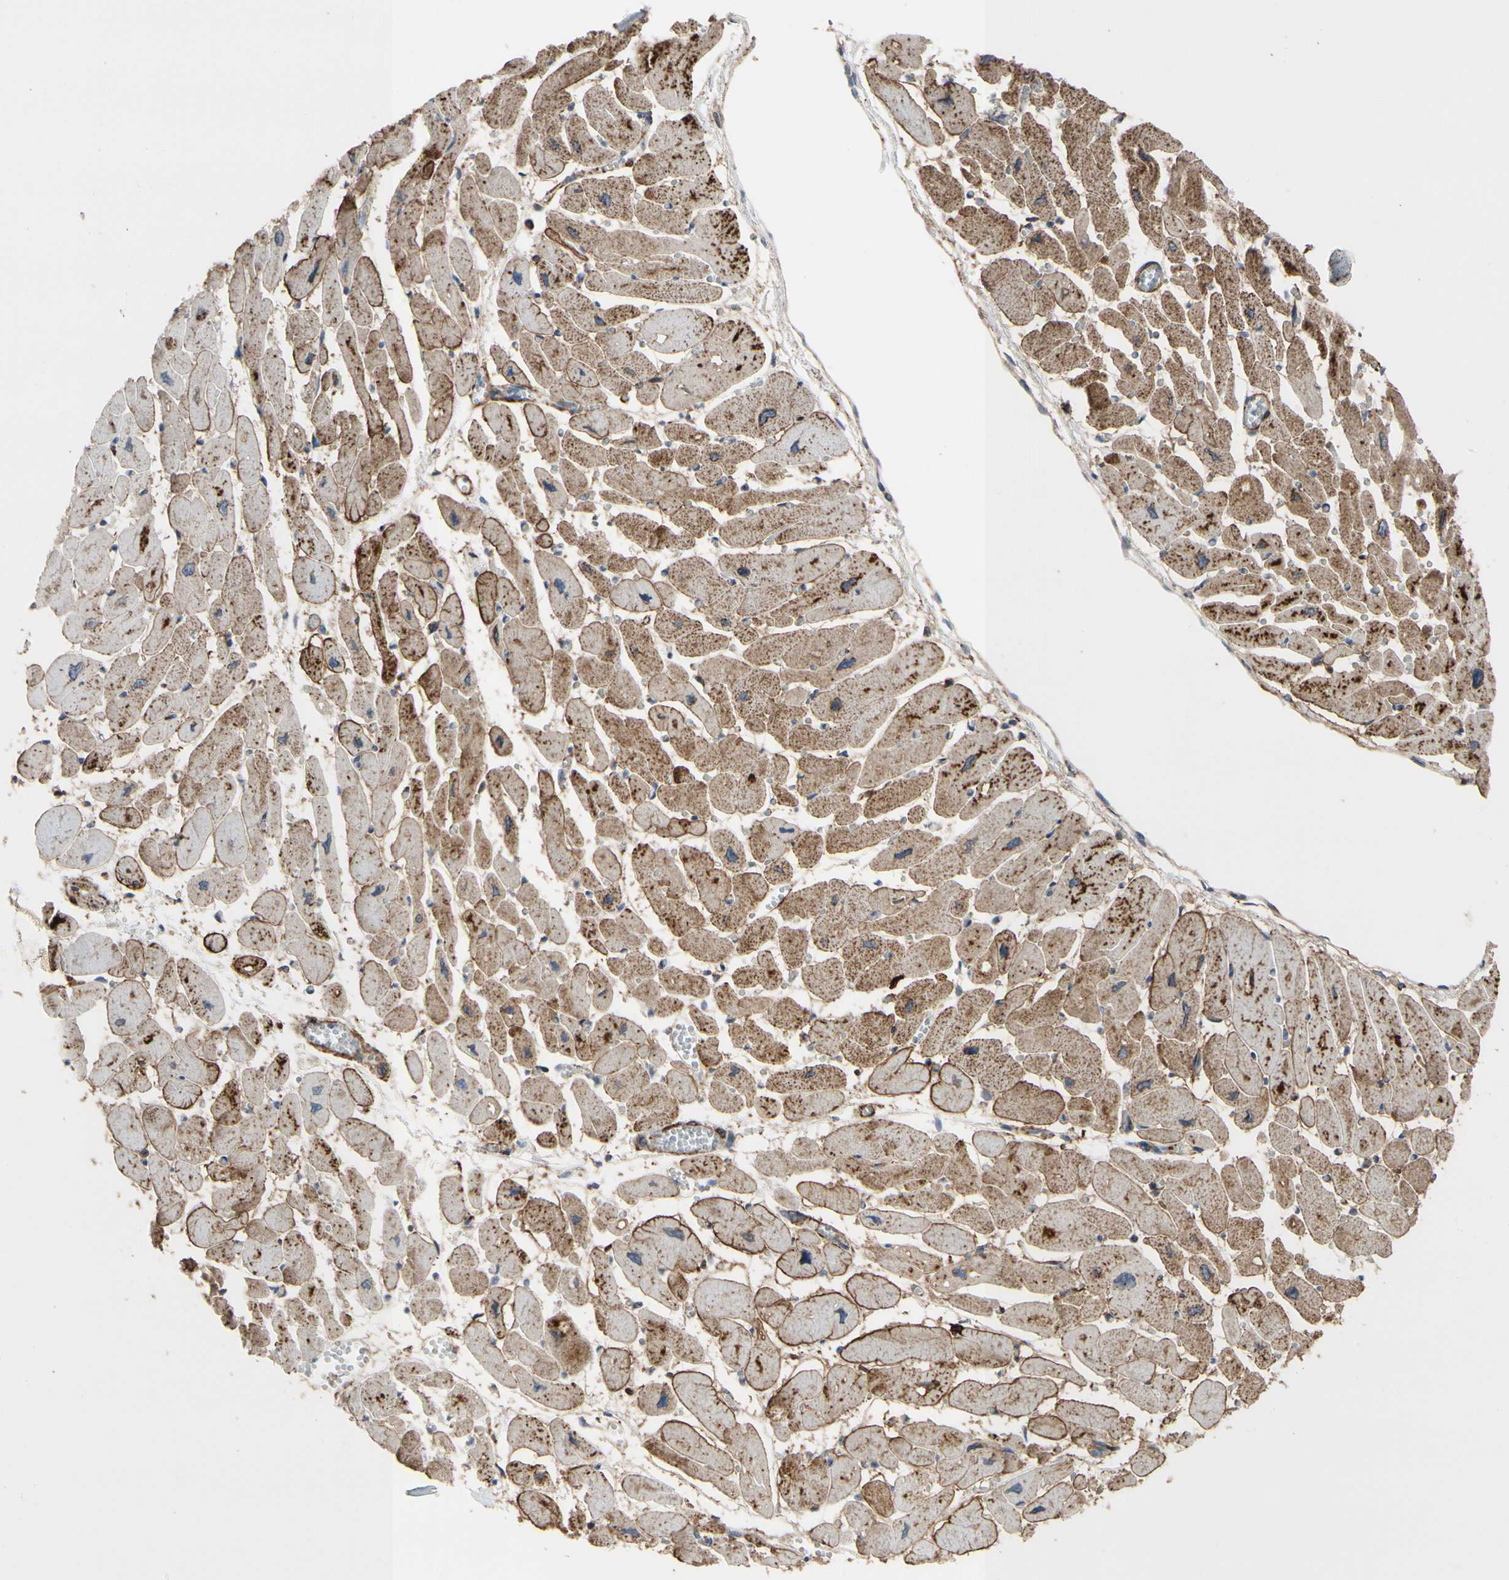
{"staining": {"intensity": "strong", "quantity": ">75%", "location": "cytoplasmic/membranous"}, "tissue": "heart muscle", "cell_type": "Cardiomyocytes", "image_type": "normal", "snomed": [{"axis": "morphology", "description": "Normal tissue, NOS"}, {"axis": "topography", "description": "Heart"}], "caption": "Protein analysis of normal heart muscle reveals strong cytoplasmic/membranous expression in about >75% of cardiomyocytes. Ihc stains the protein in brown and the nuclei are stained blue.", "gene": "ANXA6", "patient": {"sex": "female", "age": 54}}